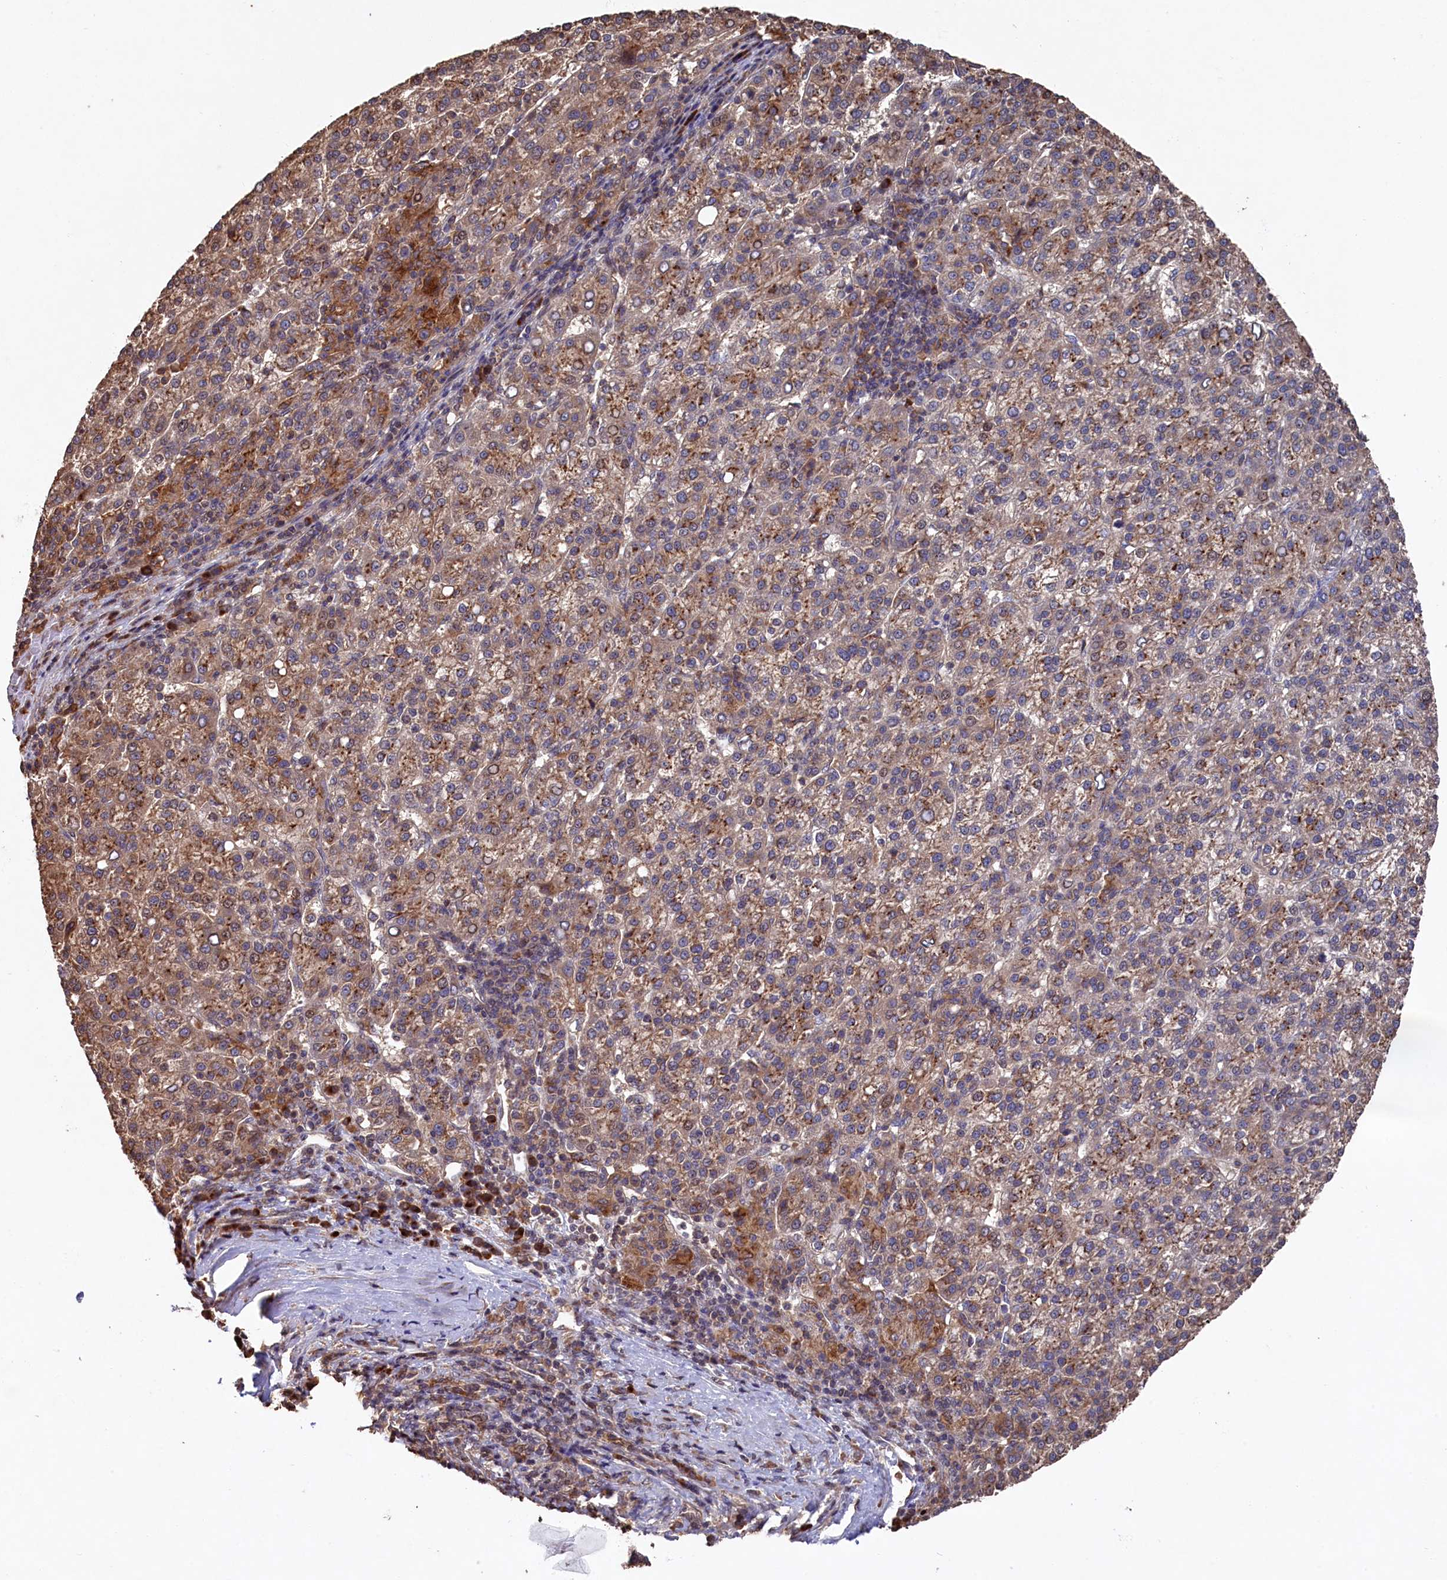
{"staining": {"intensity": "moderate", "quantity": ">75%", "location": "cytoplasmic/membranous"}, "tissue": "liver cancer", "cell_type": "Tumor cells", "image_type": "cancer", "snomed": [{"axis": "morphology", "description": "Carcinoma, Hepatocellular, NOS"}, {"axis": "topography", "description": "Liver"}], "caption": "Hepatocellular carcinoma (liver) stained for a protein displays moderate cytoplasmic/membranous positivity in tumor cells. (DAB (3,3'-diaminobenzidine) IHC with brightfield microscopy, high magnification).", "gene": "NAA60", "patient": {"sex": "female", "age": 58}}